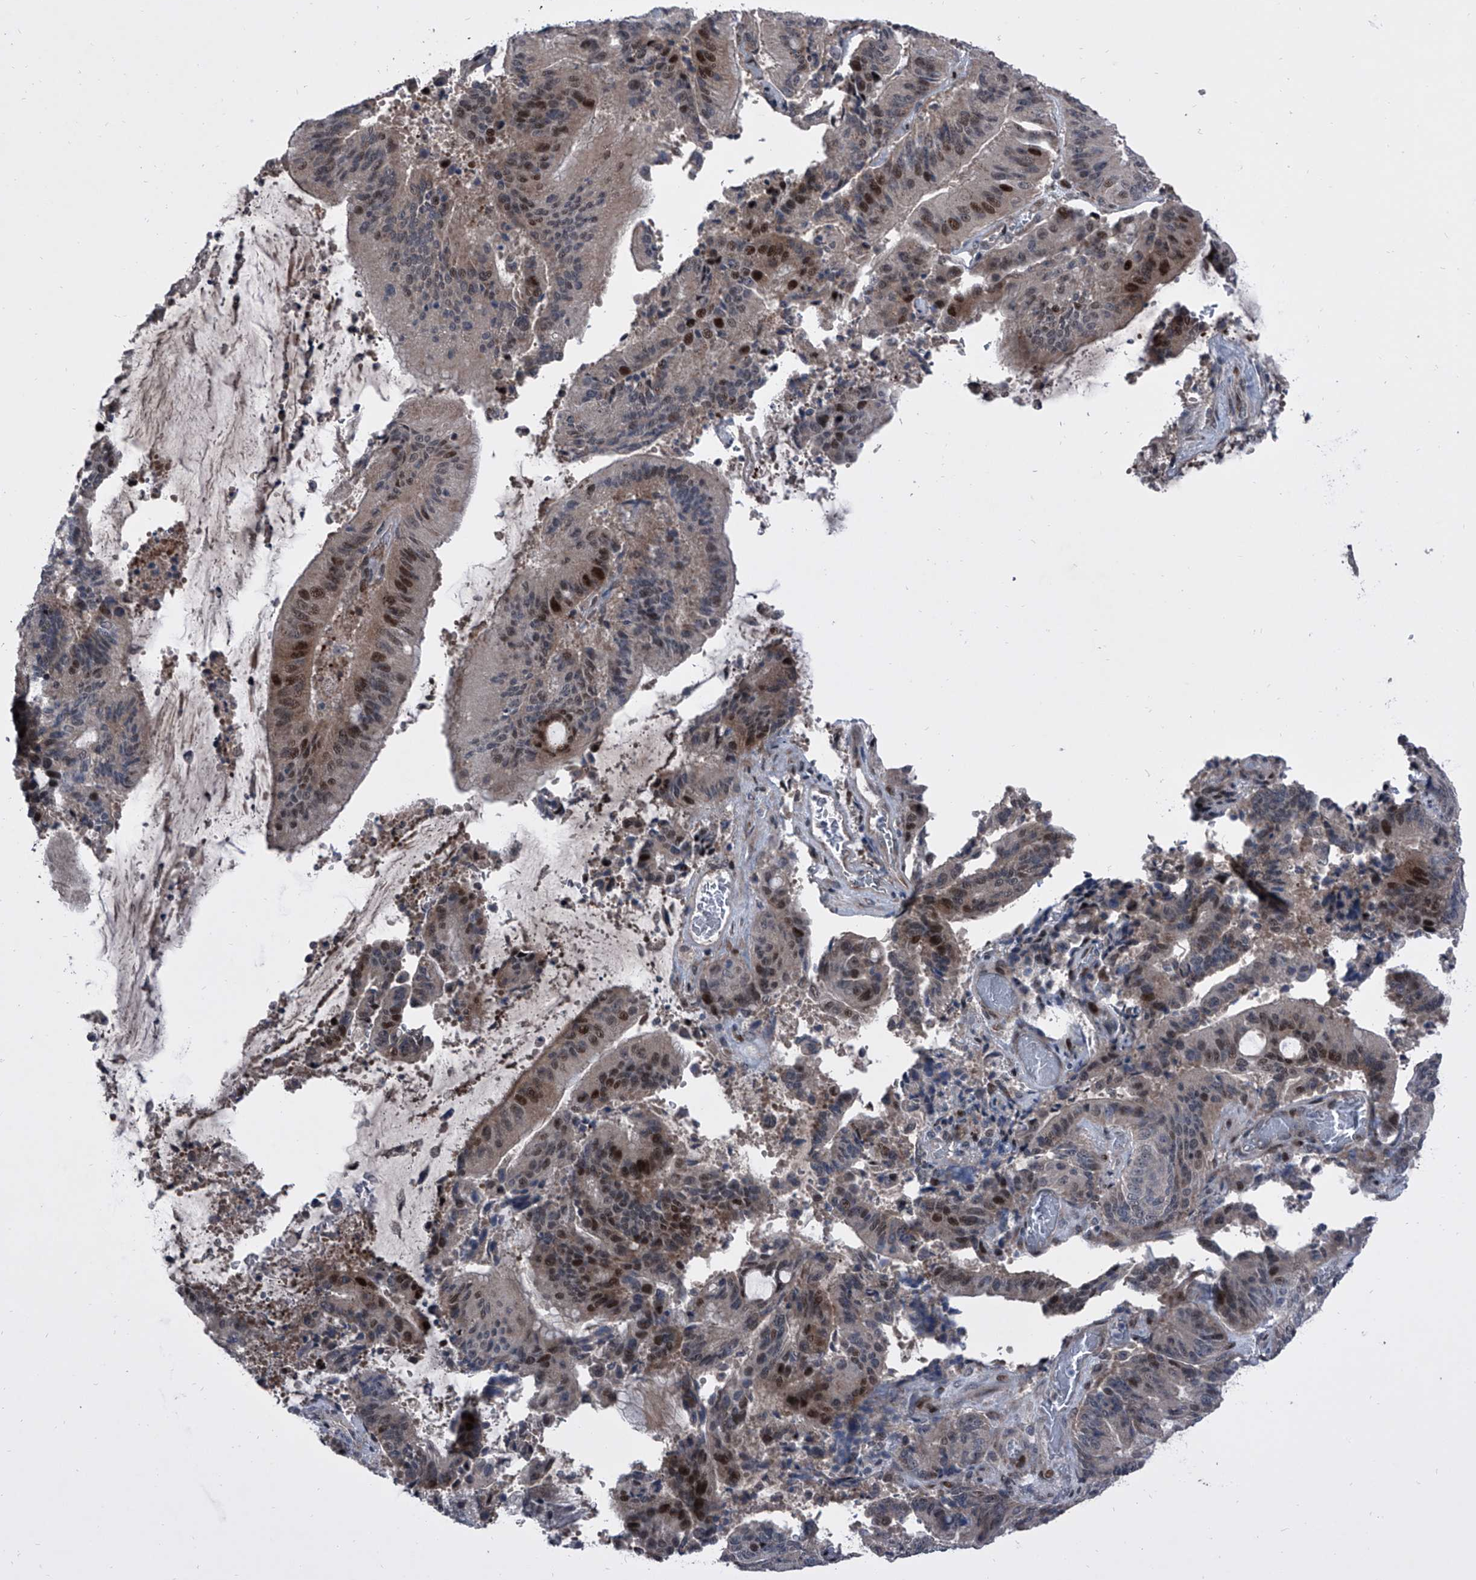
{"staining": {"intensity": "moderate", "quantity": "25%-75%", "location": "nuclear"}, "tissue": "liver cancer", "cell_type": "Tumor cells", "image_type": "cancer", "snomed": [{"axis": "morphology", "description": "Normal tissue, NOS"}, {"axis": "morphology", "description": "Cholangiocarcinoma"}, {"axis": "topography", "description": "Liver"}, {"axis": "topography", "description": "Peripheral nerve tissue"}], "caption": "Immunohistochemistry photomicrograph of neoplastic tissue: liver cancer (cholangiocarcinoma) stained using immunohistochemistry (IHC) reveals medium levels of moderate protein expression localized specifically in the nuclear of tumor cells, appearing as a nuclear brown color.", "gene": "ELK4", "patient": {"sex": "female", "age": 73}}